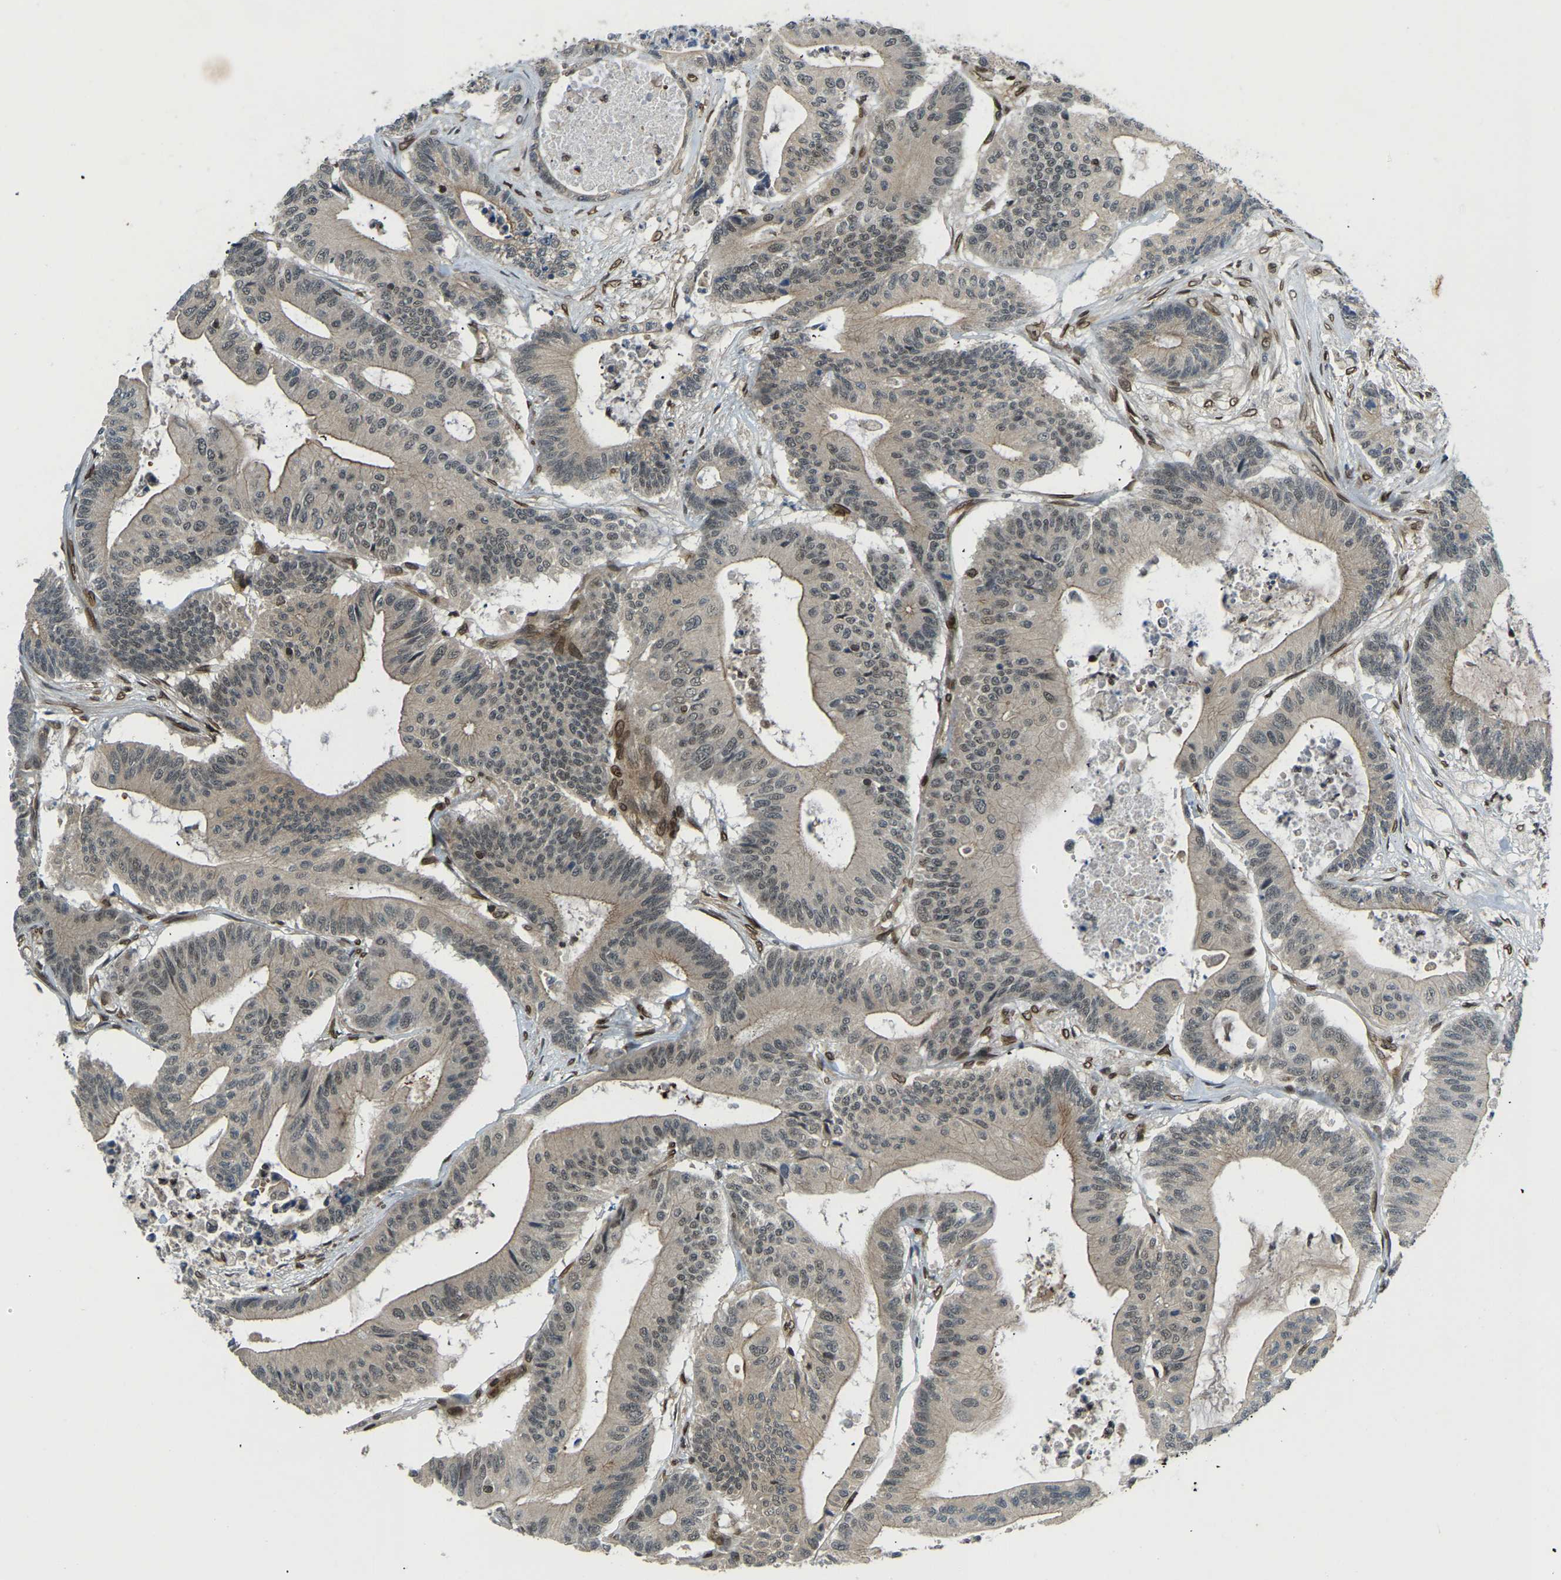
{"staining": {"intensity": "weak", "quantity": "25%-75%", "location": "cytoplasmic/membranous"}, "tissue": "colorectal cancer", "cell_type": "Tumor cells", "image_type": "cancer", "snomed": [{"axis": "morphology", "description": "Adenocarcinoma, NOS"}, {"axis": "topography", "description": "Colon"}], "caption": "The micrograph reveals a brown stain indicating the presence of a protein in the cytoplasmic/membranous of tumor cells in colorectal cancer (adenocarcinoma).", "gene": "SYNE1", "patient": {"sex": "female", "age": 84}}